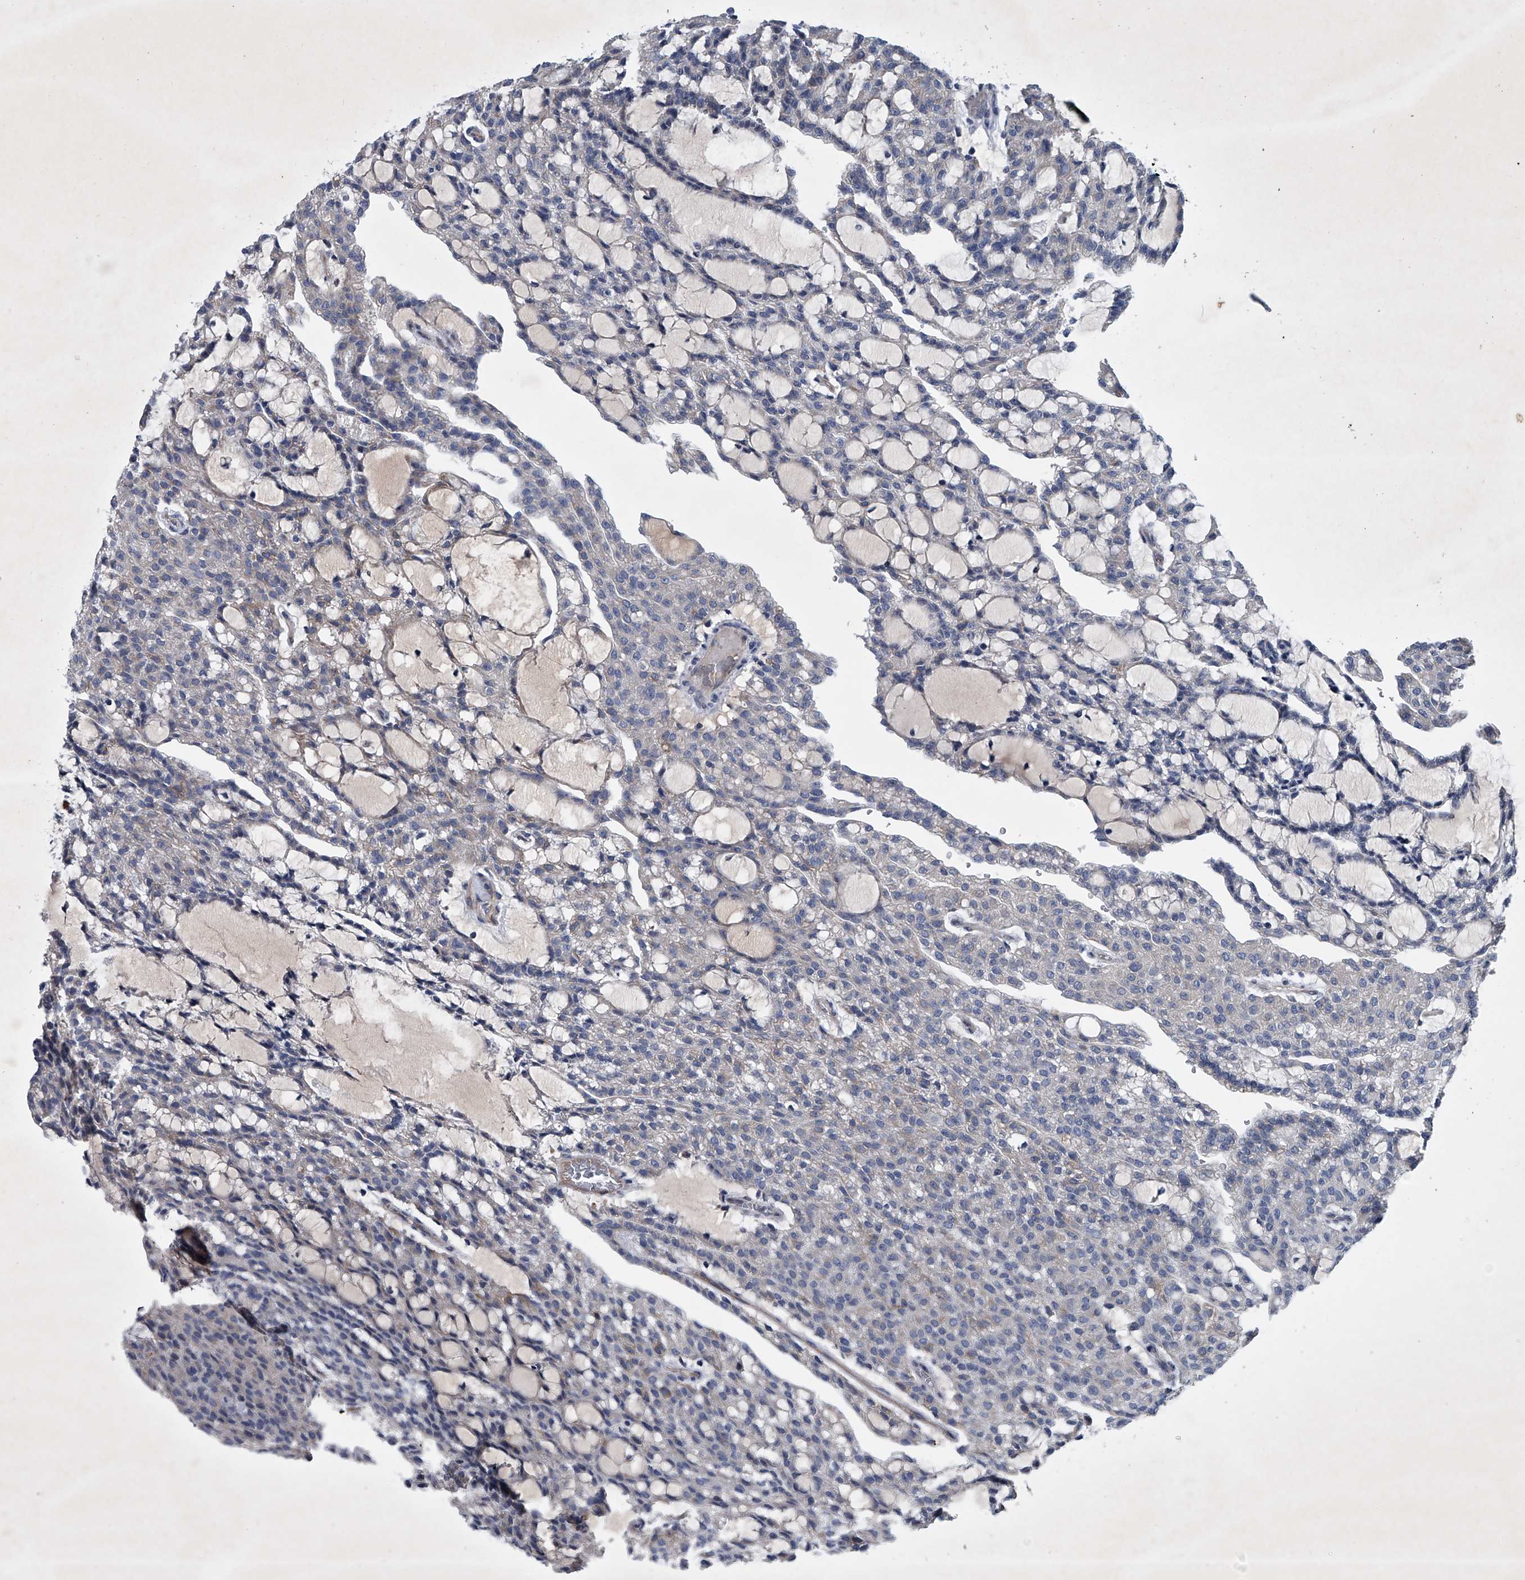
{"staining": {"intensity": "negative", "quantity": "none", "location": "none"}, "tissue": "renal cancer", "cell_type": "Tumor cells", "image_type": "cancer", "snomed": [{"axis": "morphology", "description": "Adenocarcinoma, NOS"}, {"axis": "topography", "description": "Kidney"}], "caption": "This photomicrograph is of renal adenocarcinoma stained with IHC to label a protein in brown with the nuclei are counter-stained blue. There is no positivity in tumor cells.", "gene": "ABCG1", "patient": {"sex": "male", "age": 63}}